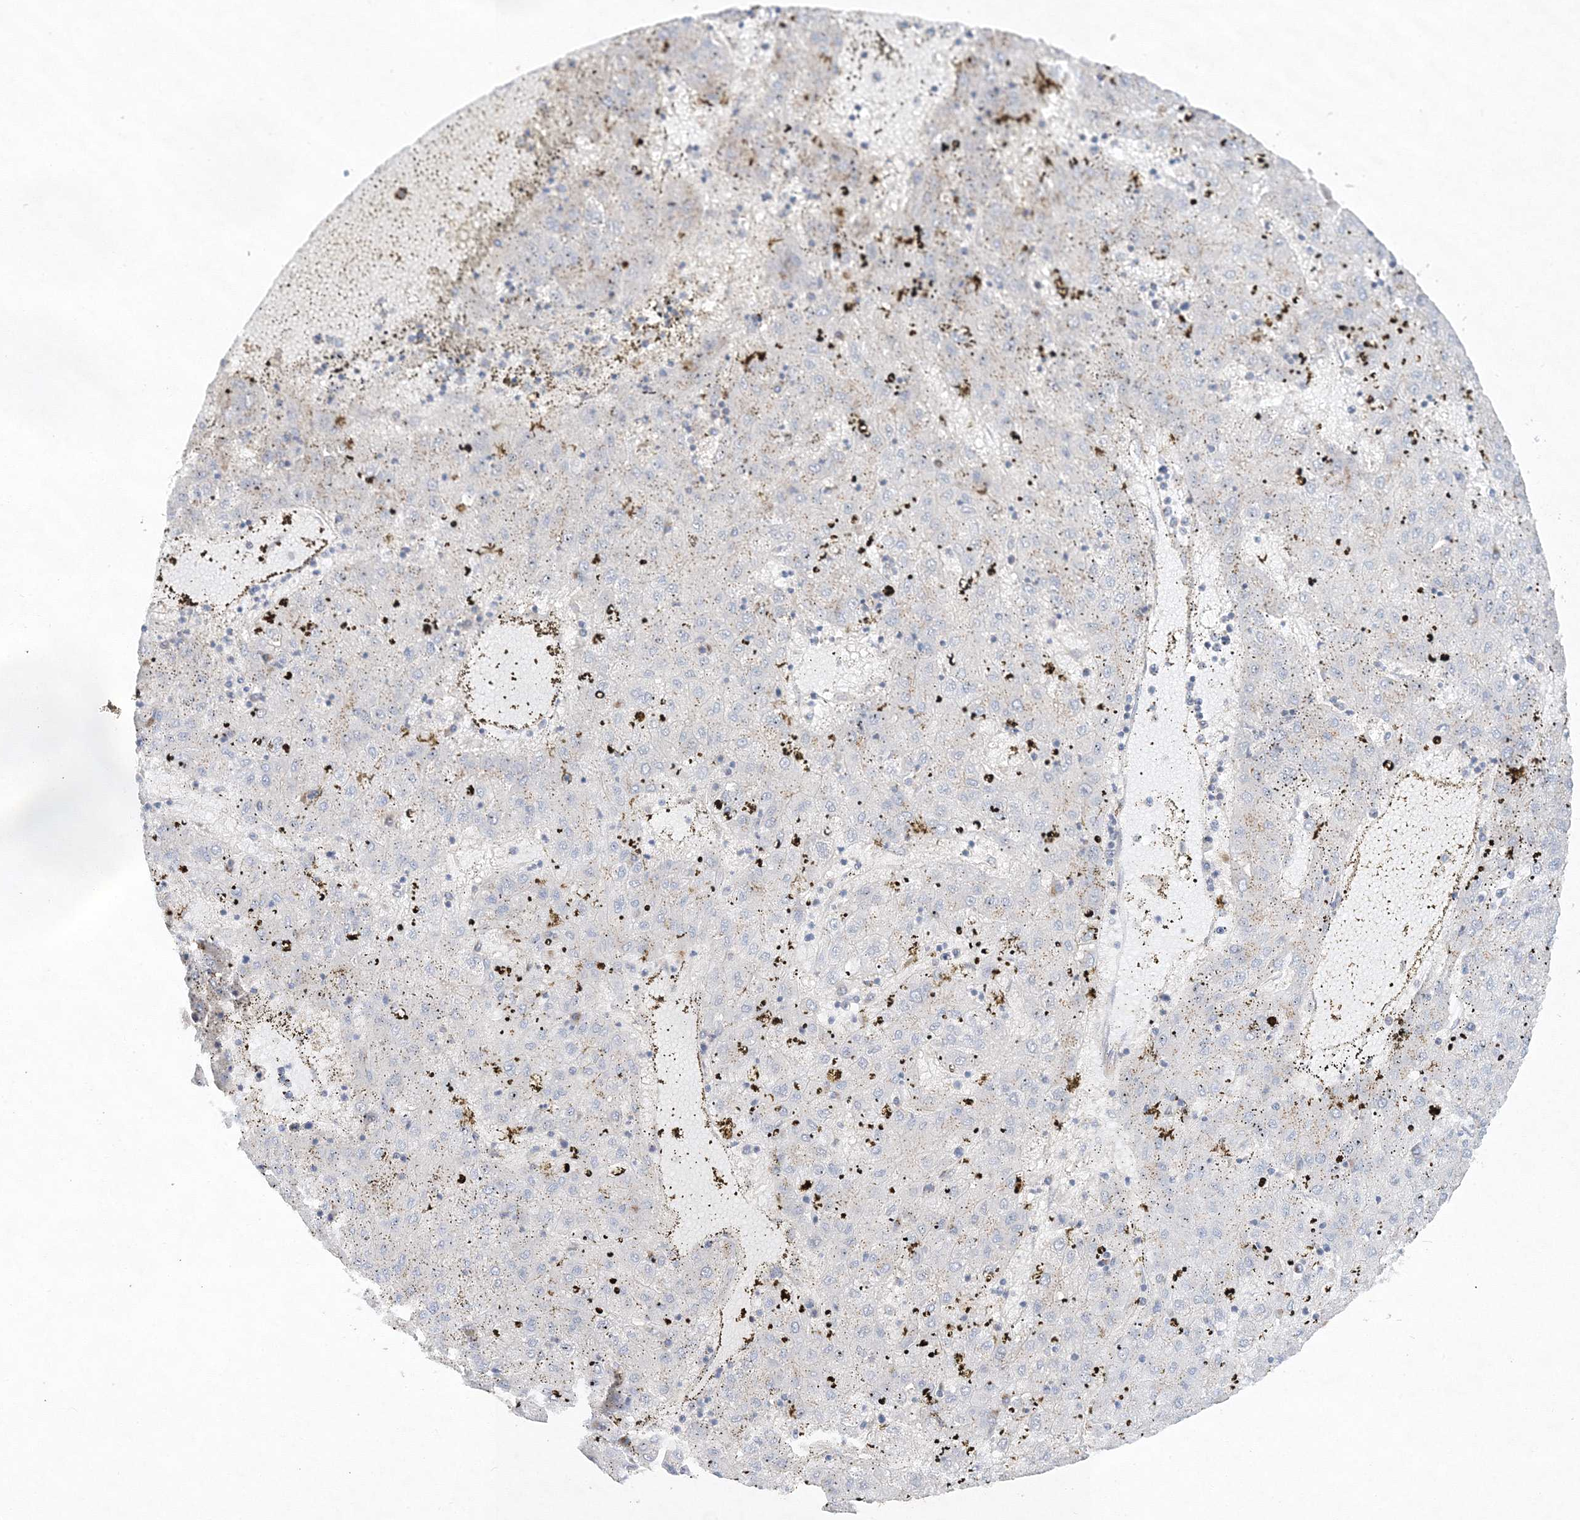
{"staining": {"intensity": "negative", "quantity": "none", "location": "none"}, "tissue": "liver cancer", "cell_type": "Tumor cells", "image_type": "cancer", "snomed": [{"axis": "morphology", "description": "Carcinoma, Hepatocellular, NOS"}, {"axis": "topography", "description": "Liver"}], "caption": "Photomicrograph shows no significant protein expression in tumor cells of liver hepatocellular carcinoma.", "gene": "SEC23IP", "patient": {"sex": "male", "age": 72}}